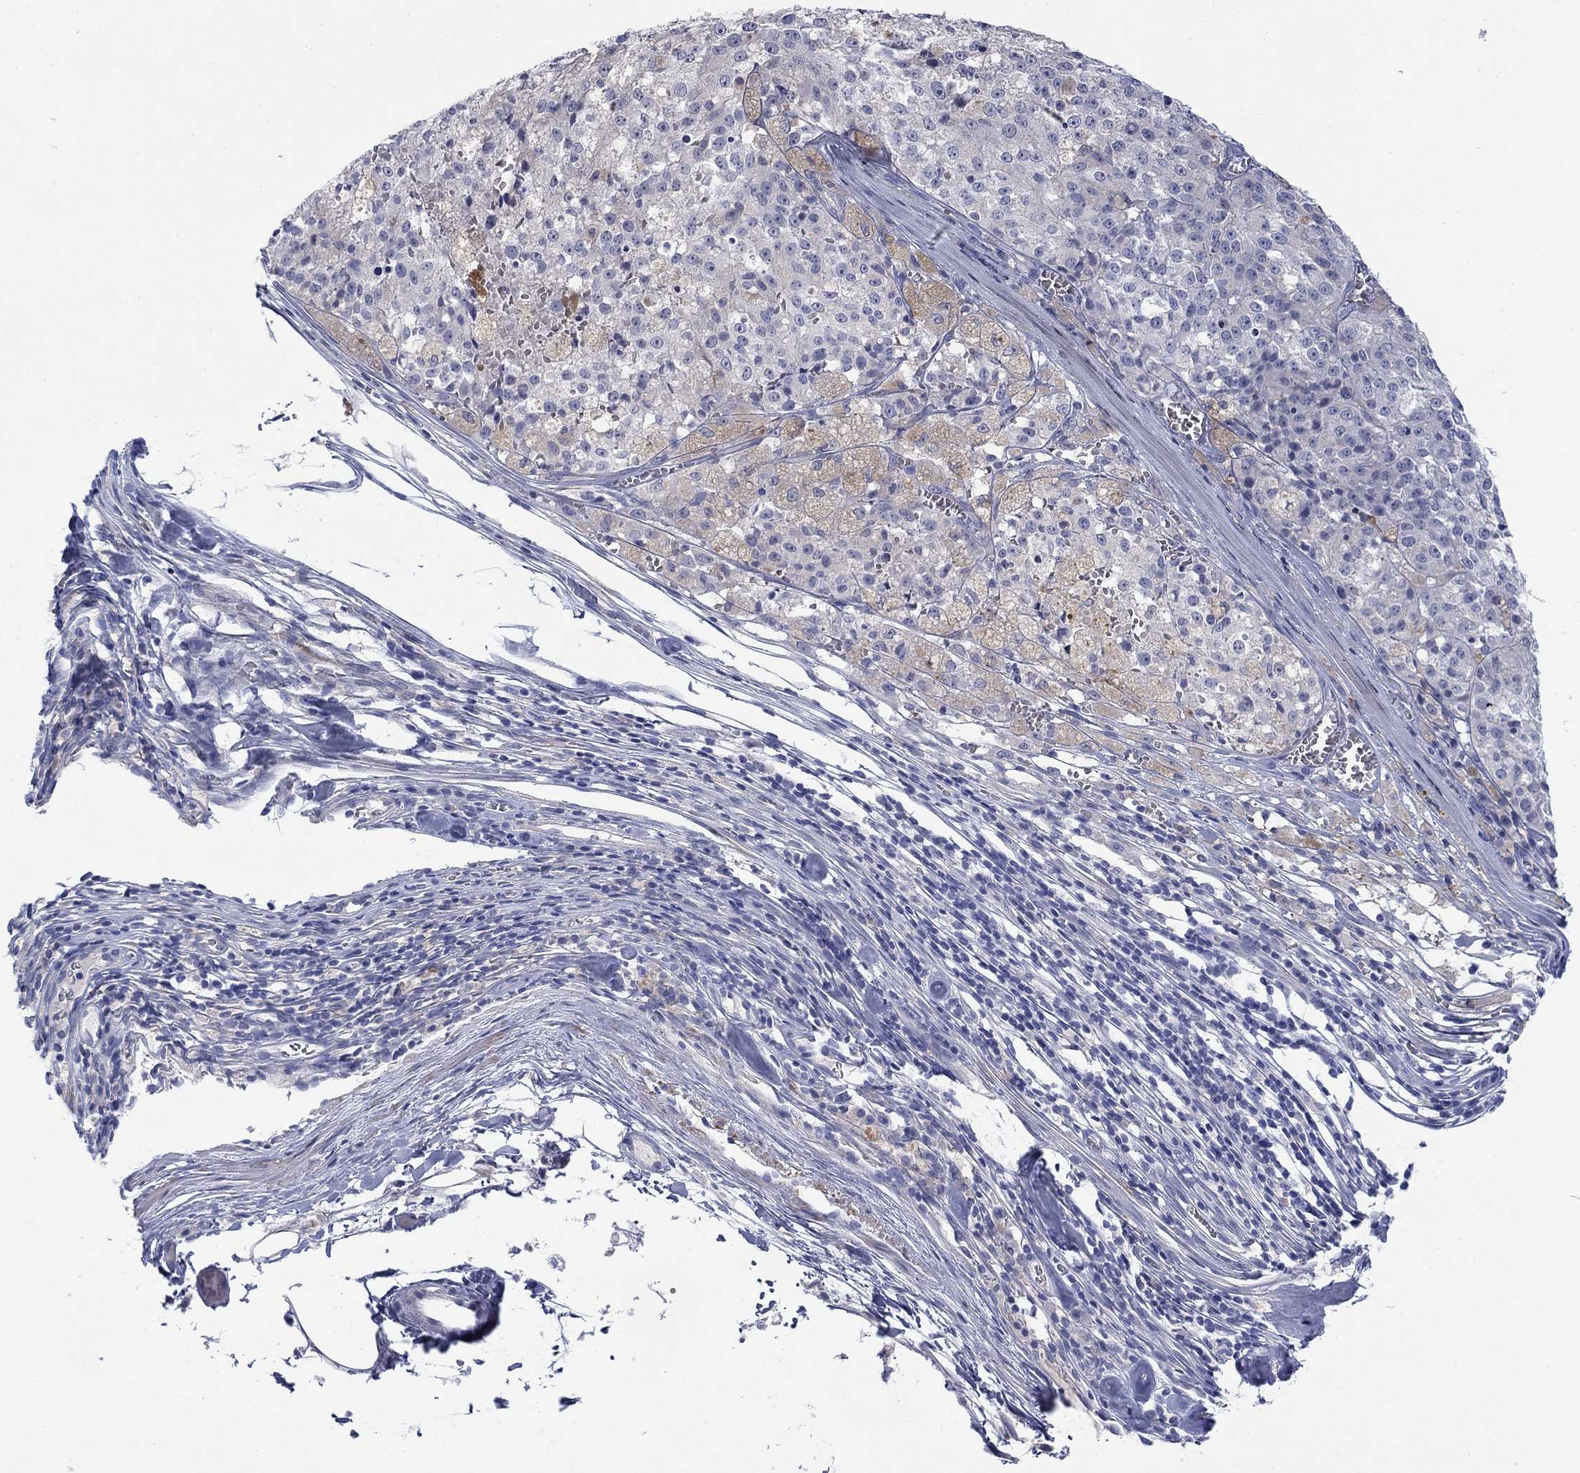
{"staining": {"intensity": "negative", "quantity": "none", "location": "none"}, "tissue": "melanoma", "cell_type": "Tumor cells", "image_type": "cancer", "snomed": [{"axis": "morphology", "description": "Malignant melanoma, Metastatic site"}, {"axis": "topography", "description": "Lymph node"}], "caption": "DAB immunohistochemical staining of human malignant melanoma (metastatic site) reveals no significant expression in tumor cells.", "gene": "PTPRZ1", "patient": {"sex": "female", "age": 64}}